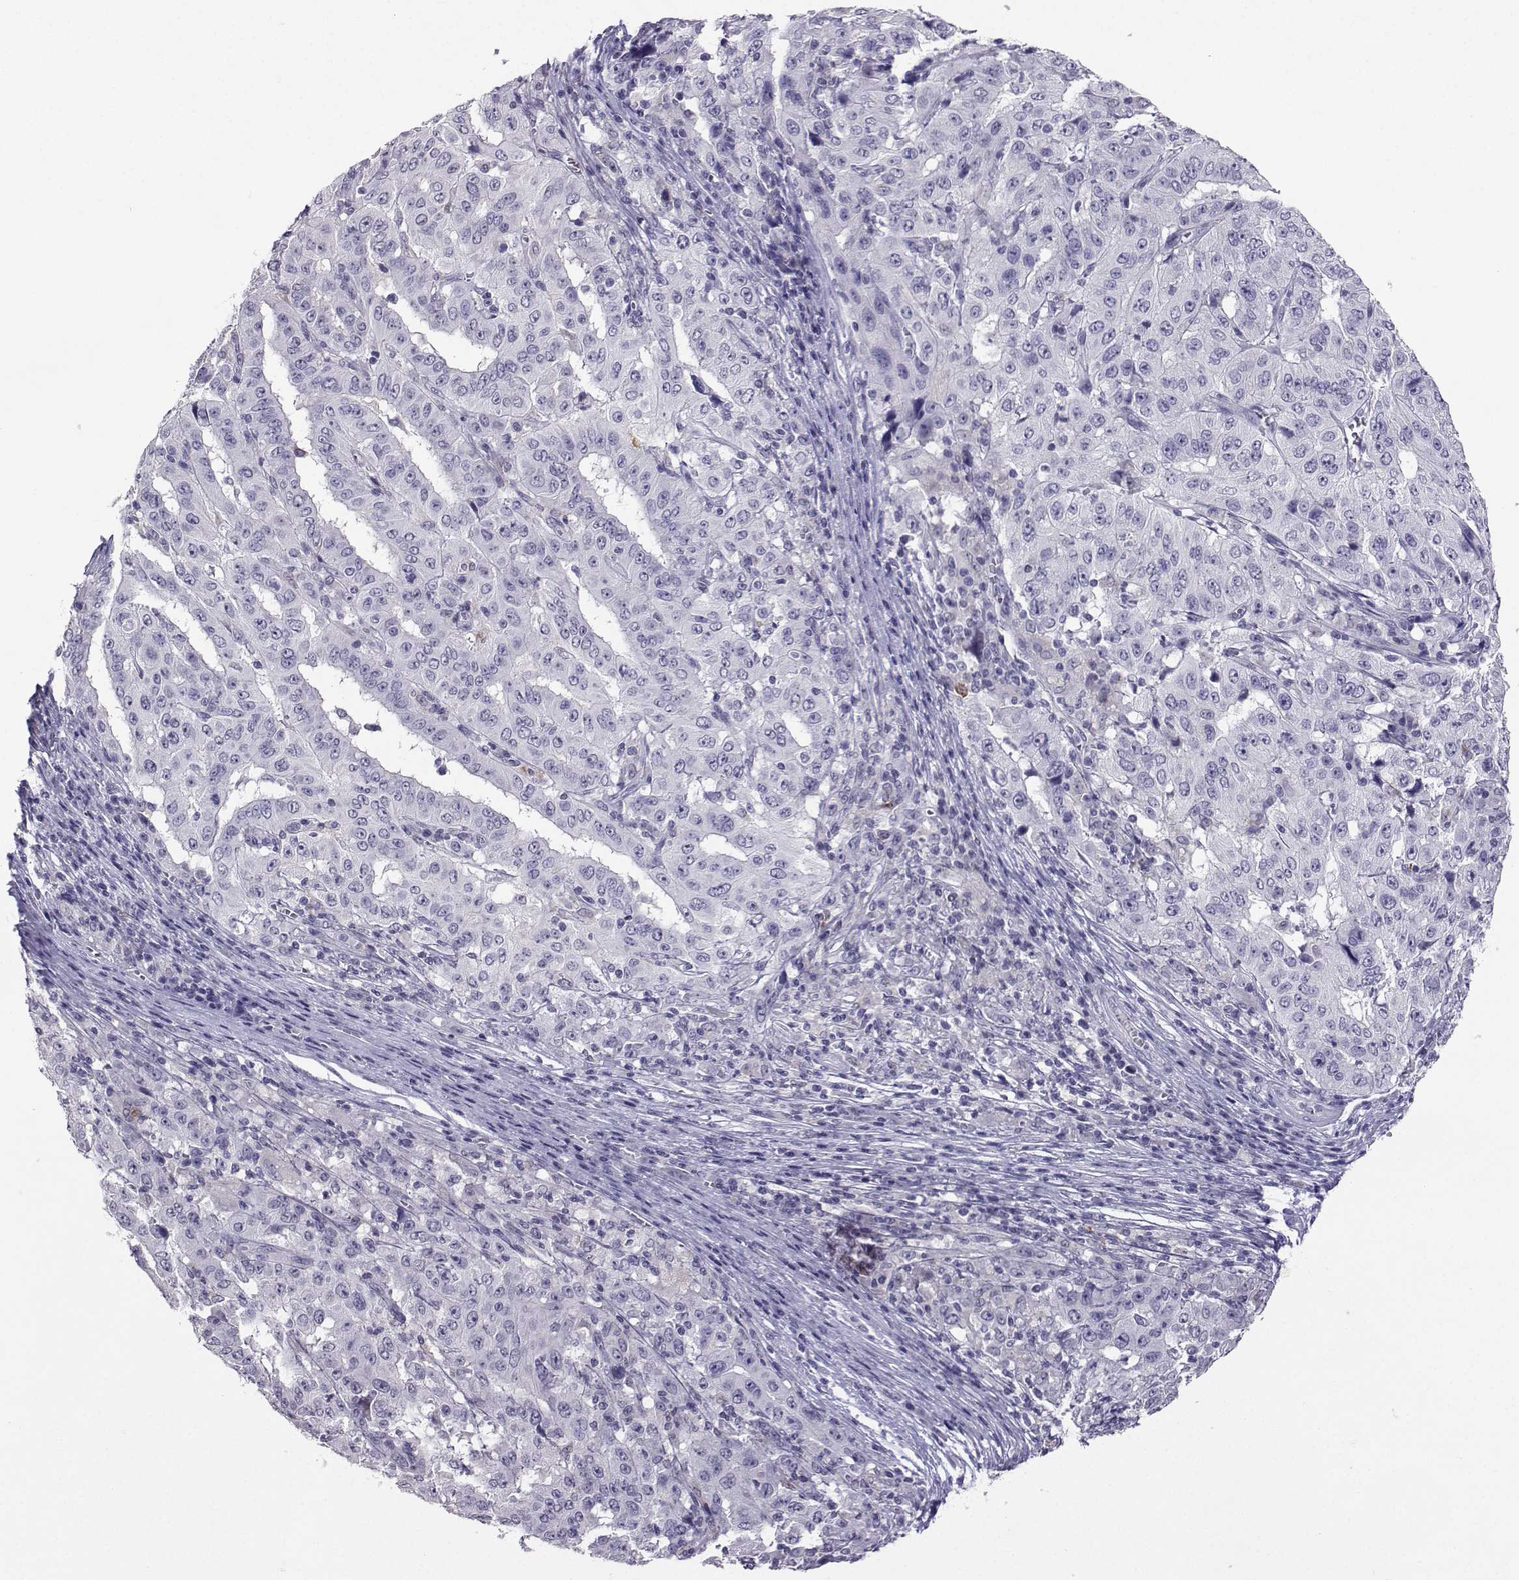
{"staining": {"intensity": "negative", "quantity": "none", "location": "none"}, "tissue": "pancreatic cancer", "cell_type": "Tumor cells", "image_type": "cancer", "snomed": [{"axis": "morphology", "description": "Adenocarcinoma, NOS"}, {"axis": "topography", "description": "Pancreas"}], "caption": "High magnification brightfield microscopy of adenocarcinoma (pancreatic) stained with DAB (3,3'-diaminobenzidine) (brown) and counterstained with hematoxylin (blue): tumor cells show no significant expression.", "gene": "TBR1", "patient": {"sex": "male", "age": 63}}